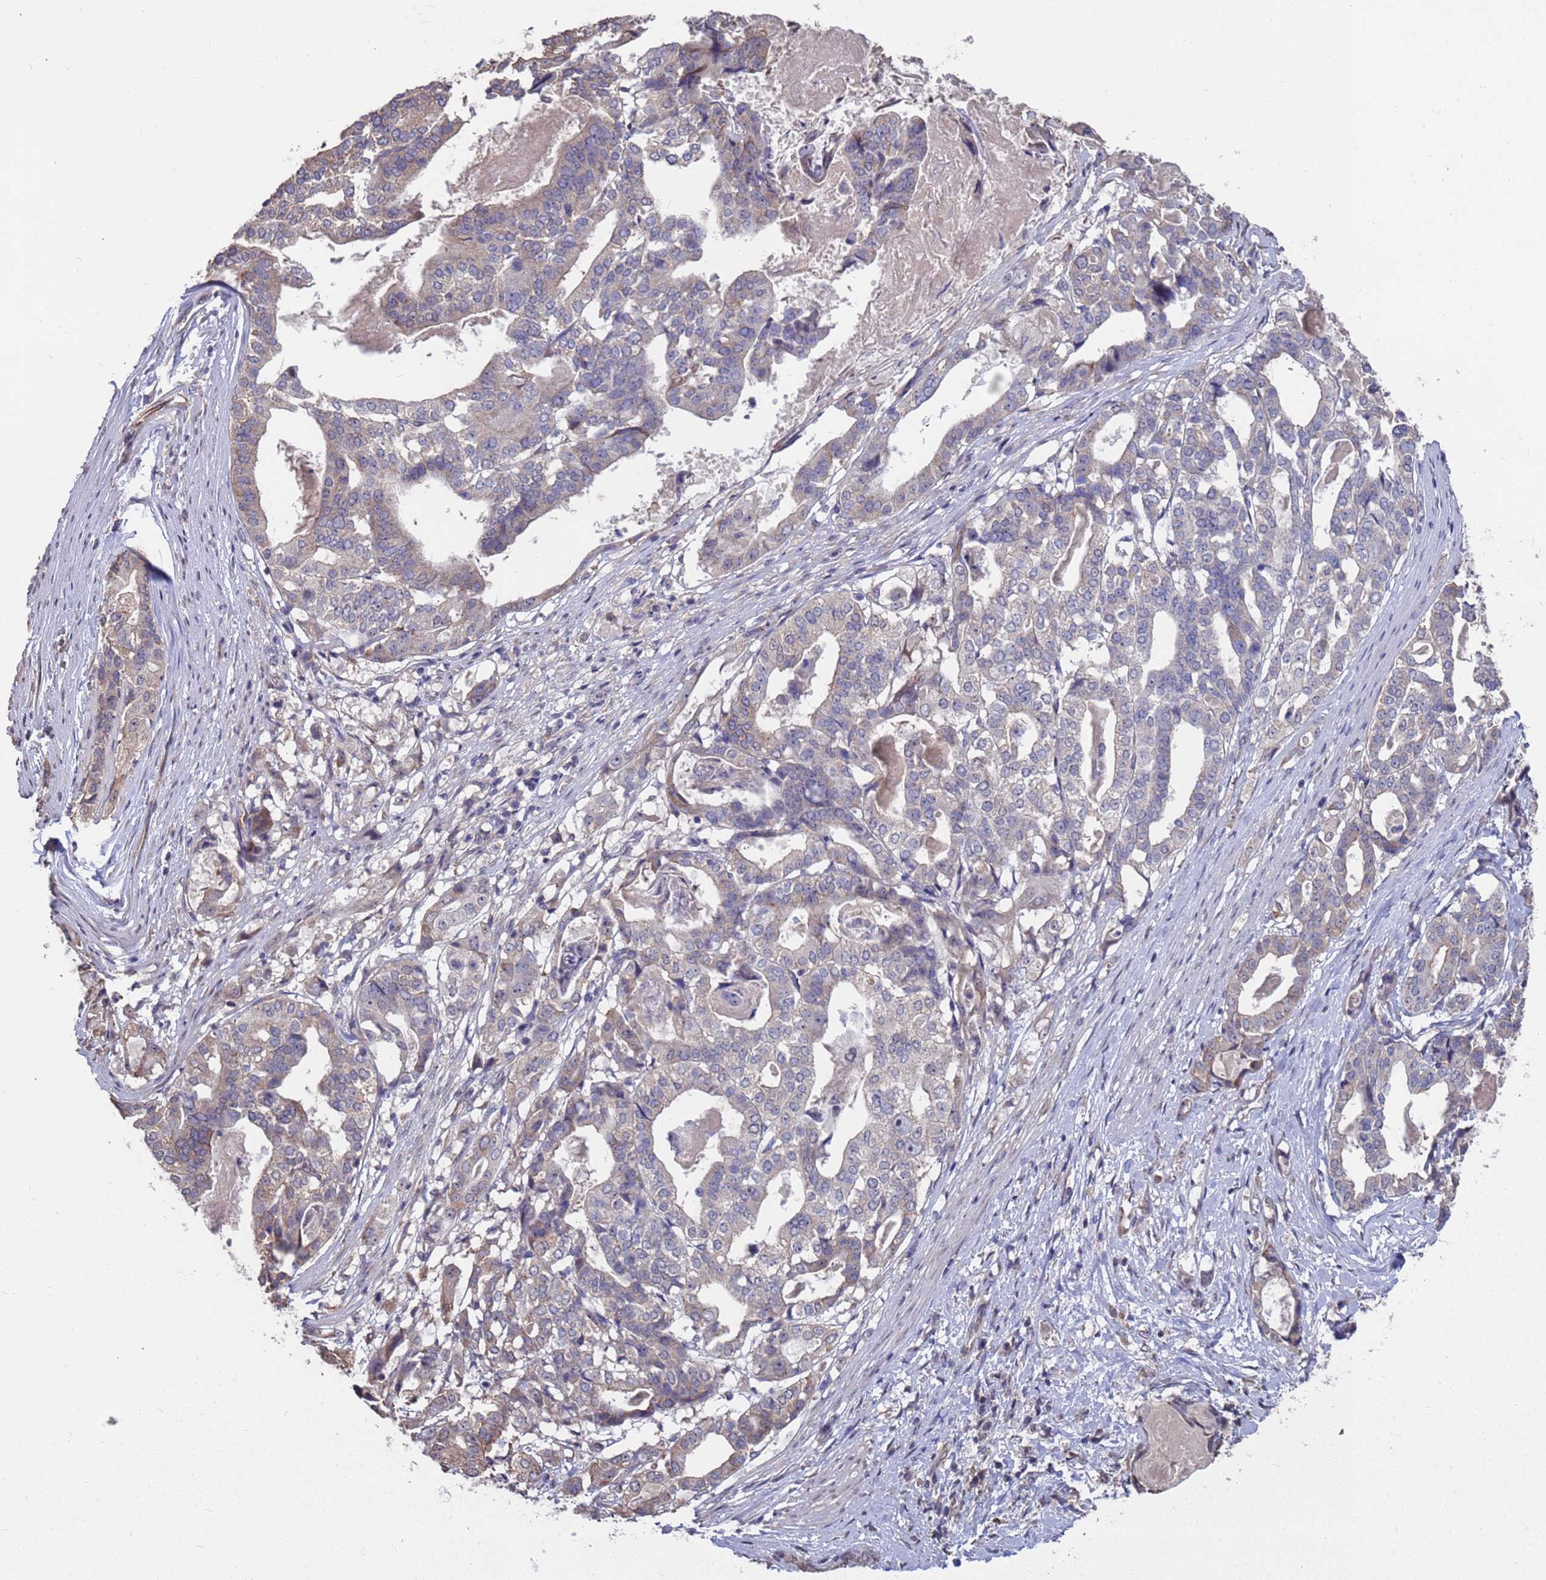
{"staining": {"intensity": "weak", "quantity": "25%-75%", "location": "cytoplasmic/membranous"}, "tissue": "stomach cancer", "cell_type": "Tumor cells", "image_type": "cancer", "snomed": [{"axis": "morphology", "description": "Adenocarcinoma, NOS"}, {"axis": "topography", "description": "Stomach"}], "caption": "Human adenocarcinoma (stomach) stained with a protein marker shows weak staining in tumor cells.", "gene": "CFAP119", "patient": {"sex": "male", "age": 48}}